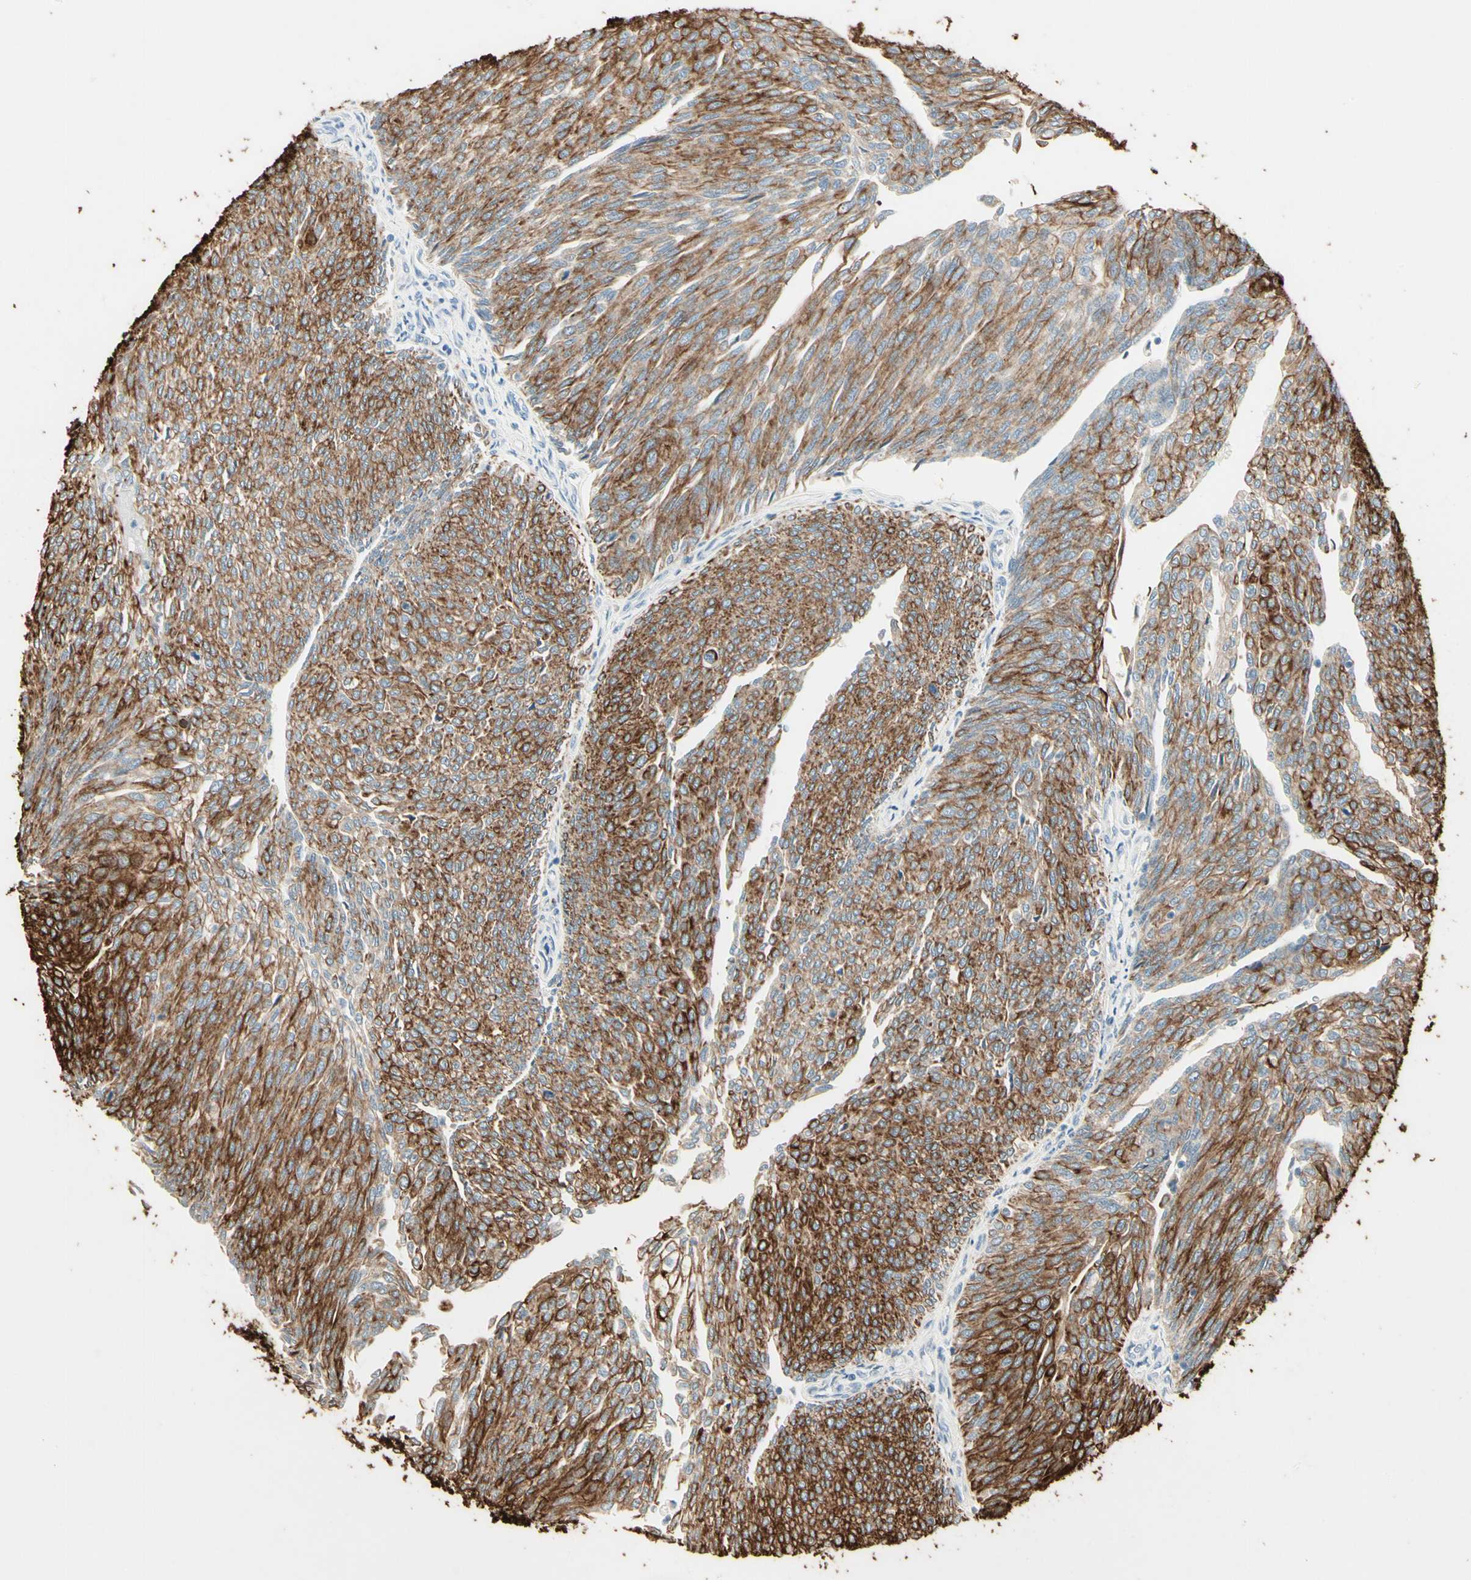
{"staining": {"intensity": "strong", "quantity": ">75%", "location": "cytoplasmic/membranous"}, "tissue": "urothelial cancer", "cell_type": "Tumor cells", "image_type": "cancer", "snomed": [{"axis": "morphology", "description": "Urothelial carcinoma, Low grade"}, {"axis": "topography", "description": "Urinary bladder"}], "caption": "This histopathology image demonstrates immunohistochemistry staining of low-grade urothelial carcinoma, with high strong cytoplasmic/membranous expression in about >75% of tumor cells.", "gene": "SKIL", "patient": {"sex": "female", "age": 79}}